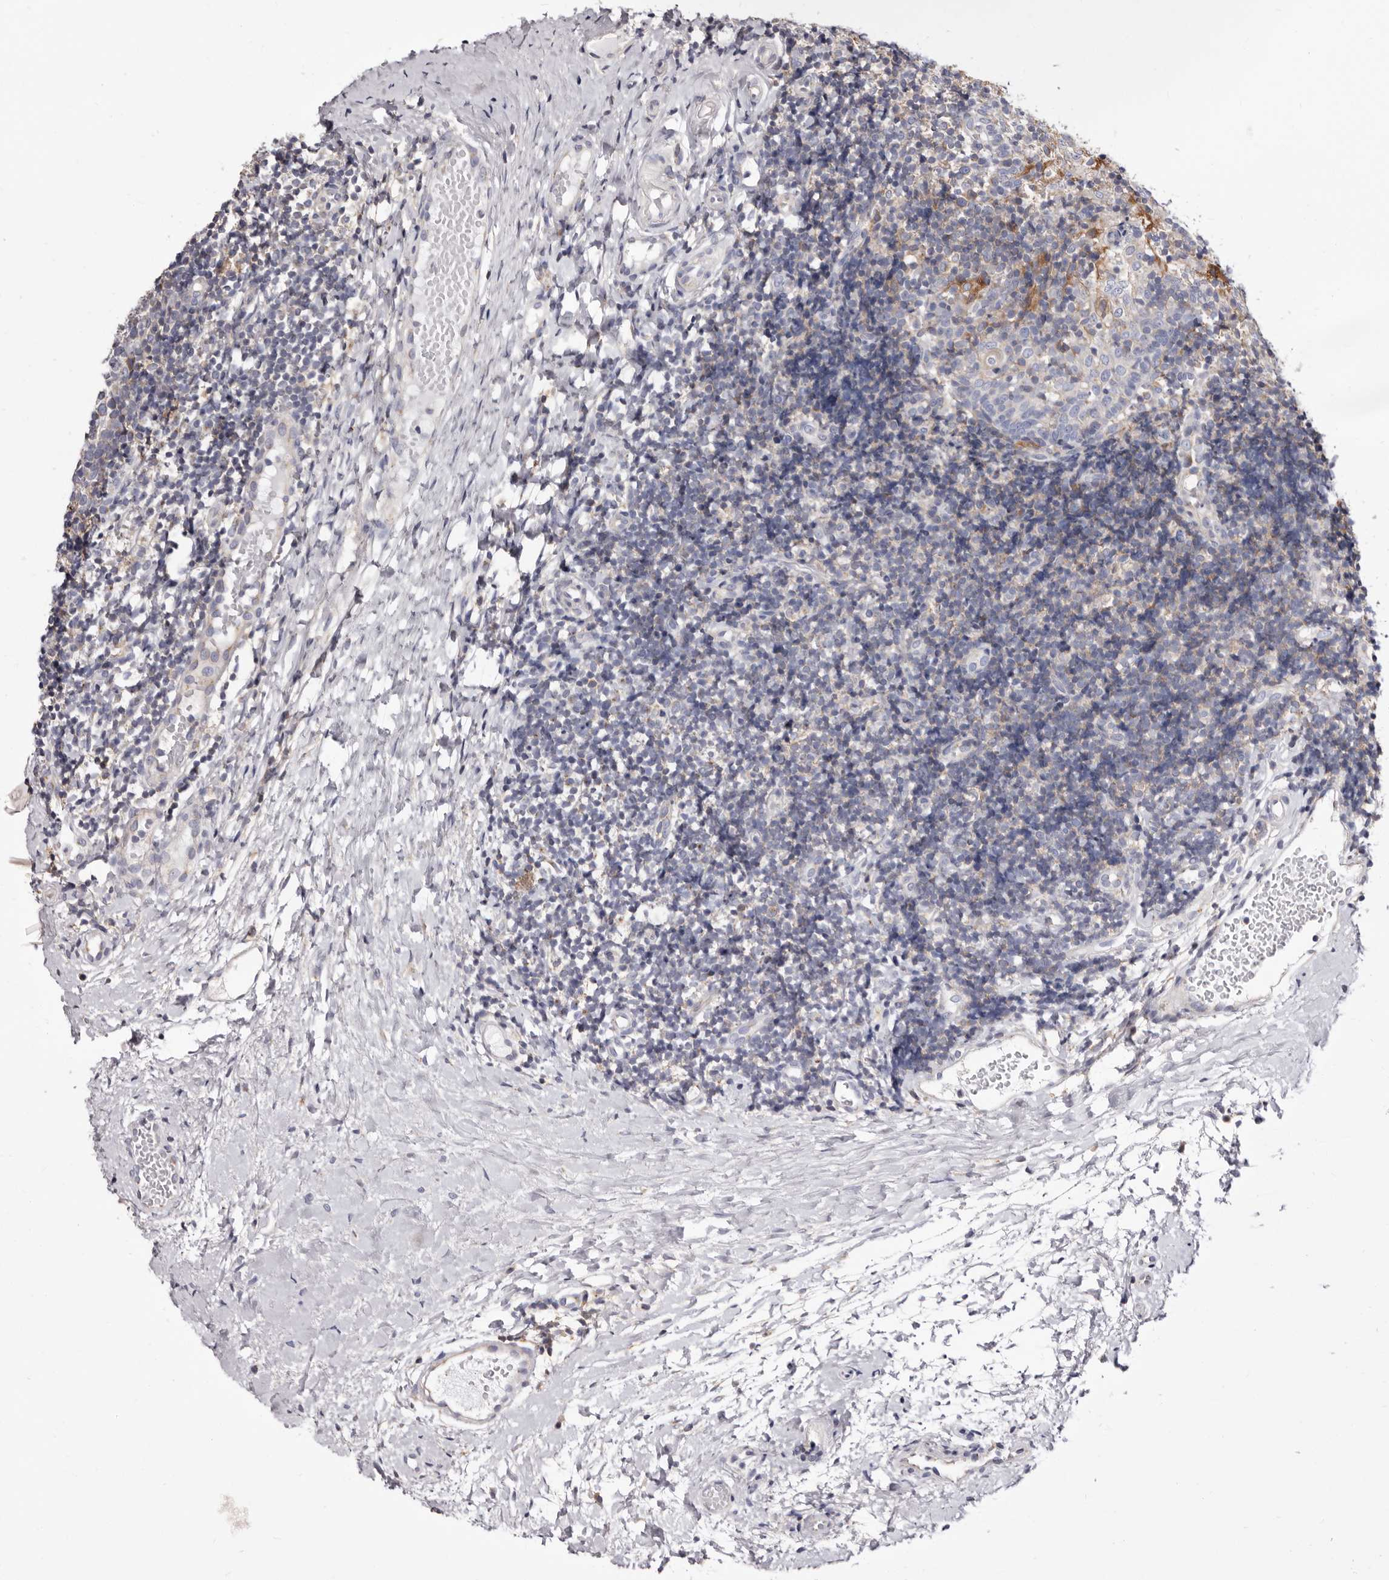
{"staining": {"intensity": "moderate", "quantity": "<25%", "location": "cytoplasmic/membranous"}, "tissue": "tonsil", "cell_type": "Germinal center cells", "image_type": "normal", "snomed": [{"axis": "morphology", "description": "Normal tissue, NOS"}, {"axis": "topography", "description": "Tonsil"}], "caption": "Immunohistochemical staining of benign tonsil exhibits moderate cytoplasmic/membranous protein positivity in about <25% of germinal center cells.", "gene": "COQ8B", "patient": {"sex": "female", "age": 19}}